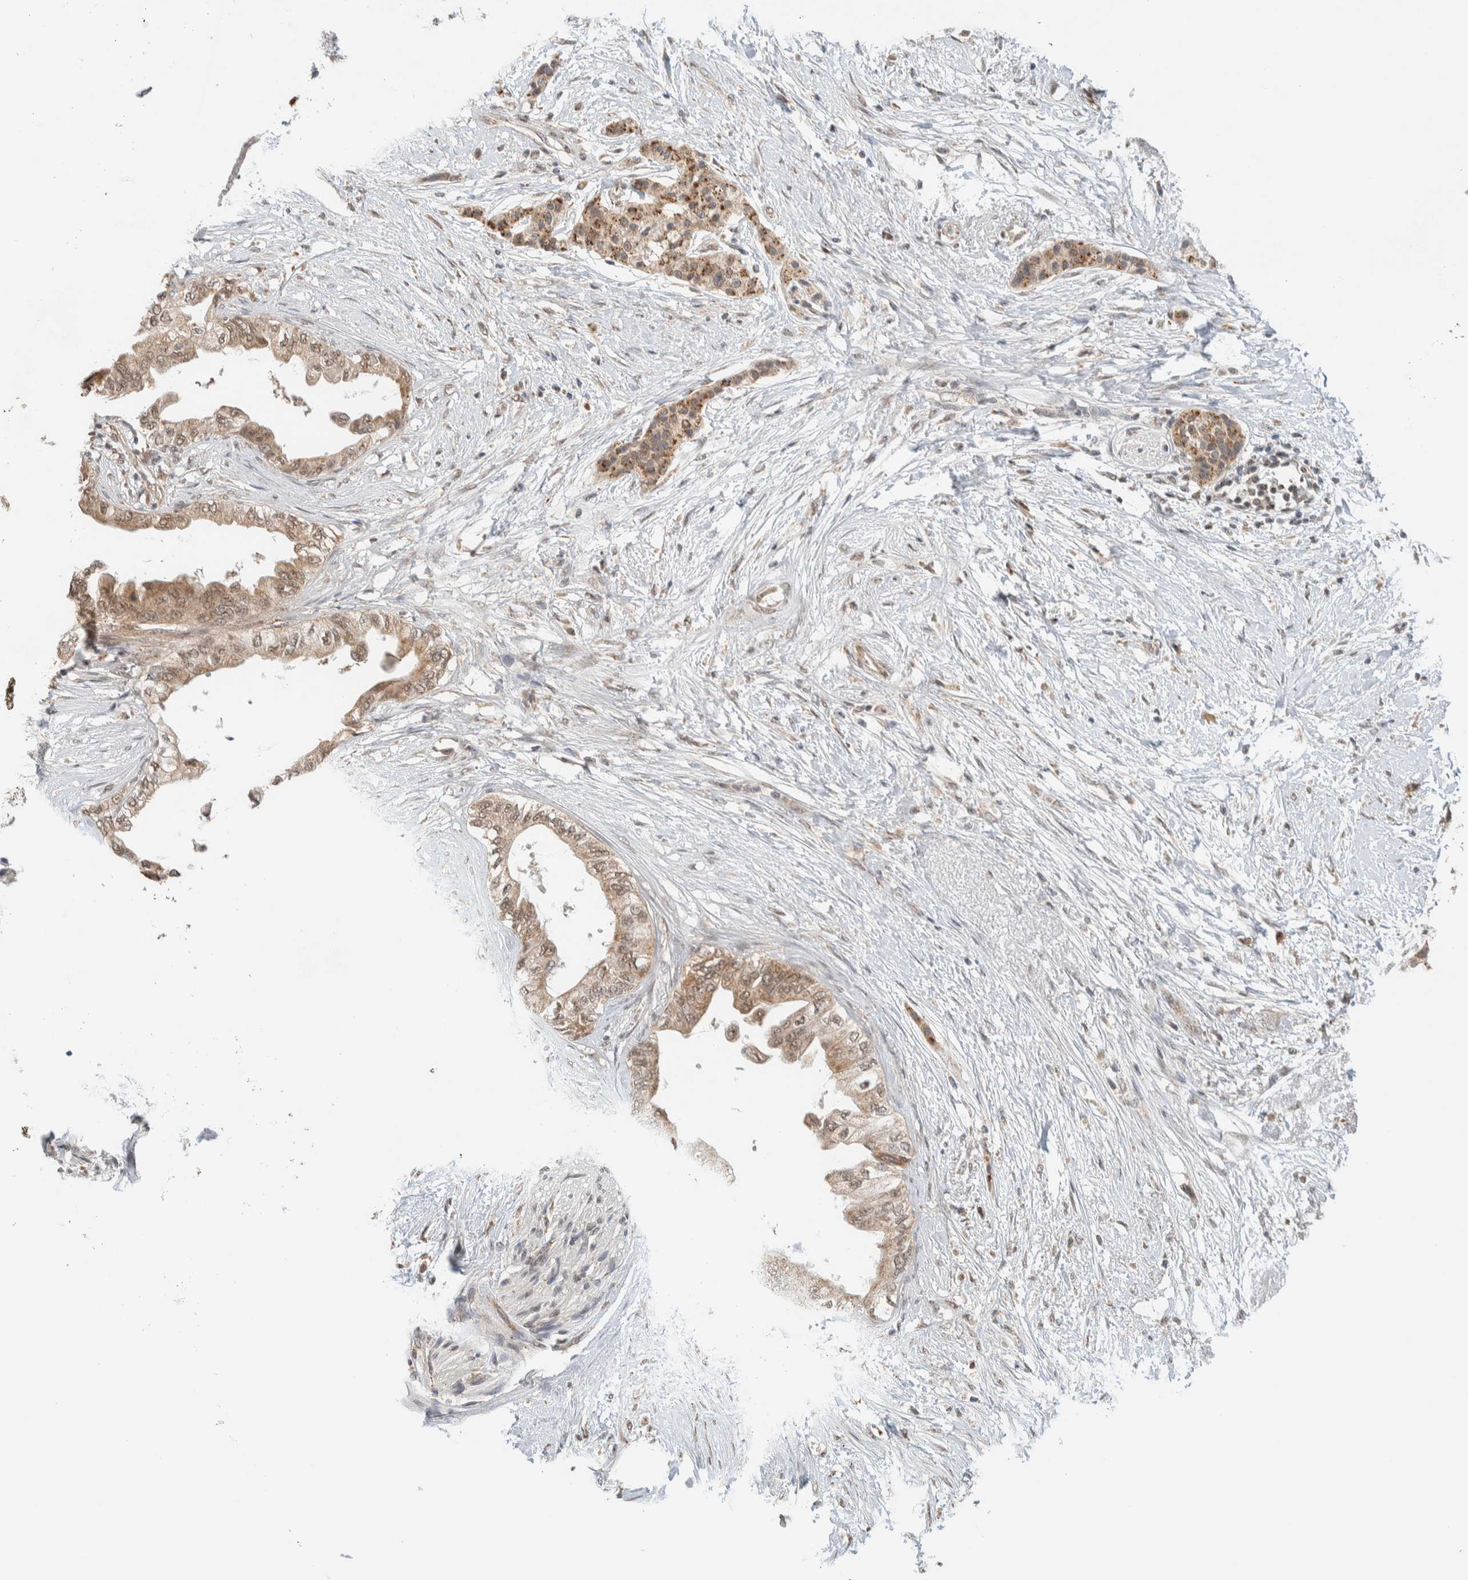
{"staining": {"intensity": "moderate", "quantity": ">75%", "location": "cytoplasmic/membranous,nuclear"}, "tissue": "pancreatic cancer", "cell_type": "Tumor cells", "image_type": "cancer", "snomed": [{"axis": "morphology", "description": "Normal tissue, NOS"}, {"axis": "morphology", "description": "Adenocarcinoma, NOS"}, {"axis": "topography", "description": "Pancreas"}, {"axis": "topography", "description": "Duodenum"}], "caption": "Immunohistochemistry (IHC) (DAB (3,3'-diaminobenzidine)) staining of human pancreatic cancer (adenocarcinoma) exhibits moderate cytoplasmic/membranous and nuclear protein positivity in about >75% of tumor cells.", "gene": "MRPL41", "patient": {"sex": "female", "age": 60}}